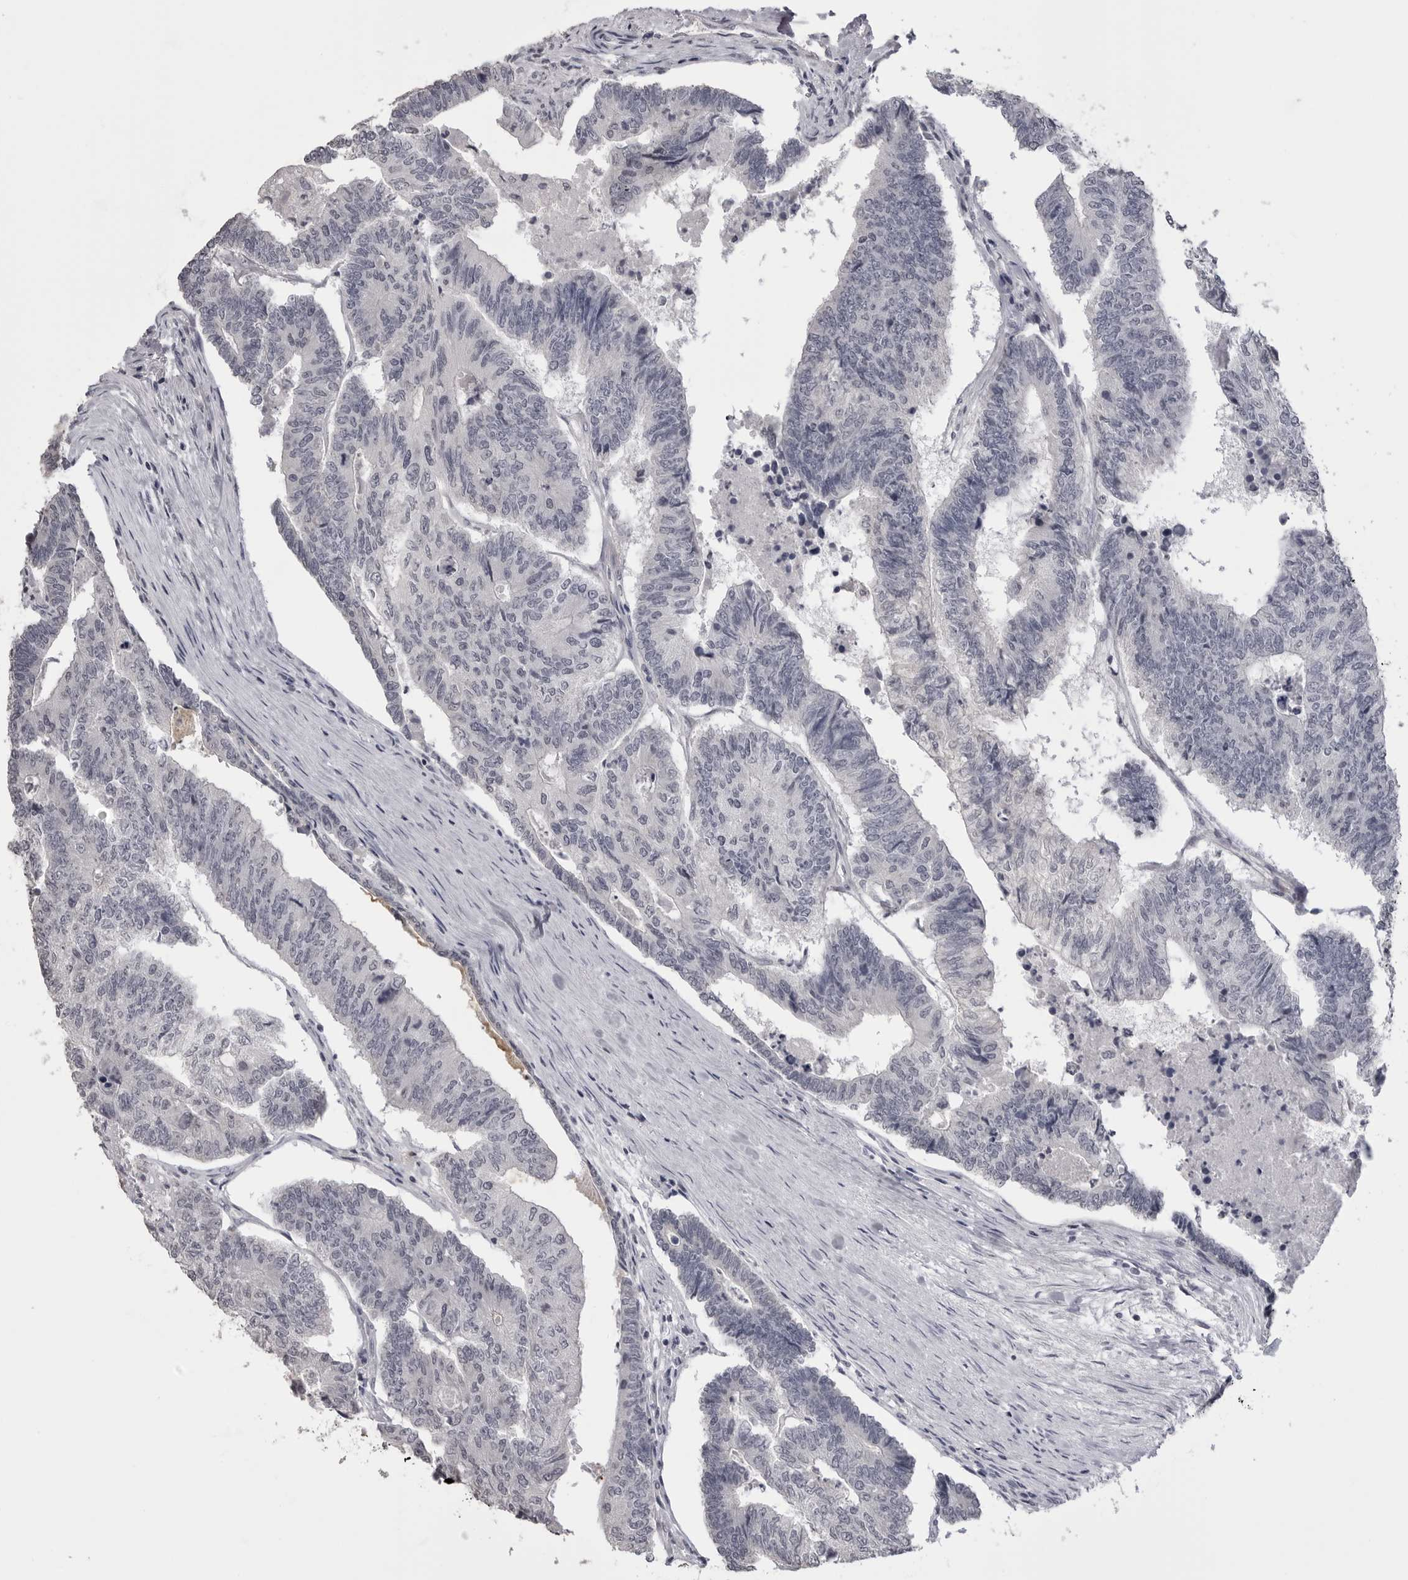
{"staining": {"intensity": "negative", "quantity": "none", "location": "none"}, "tissue": "colorectal cancer", "cell_type": "Tumor cells", "image_type": "cancer", "snomed": [{"axis": "morphology", "description": "Adenocarcinoma, NOS"}, {"axis": "topography", "description": "Colon"}], "caption": "Immunohistochemical staining of colorectal cancer displays no significant expression in tumor cells.", "gene": "GPN2", "patient": {"sex": "female", "age": 67}}